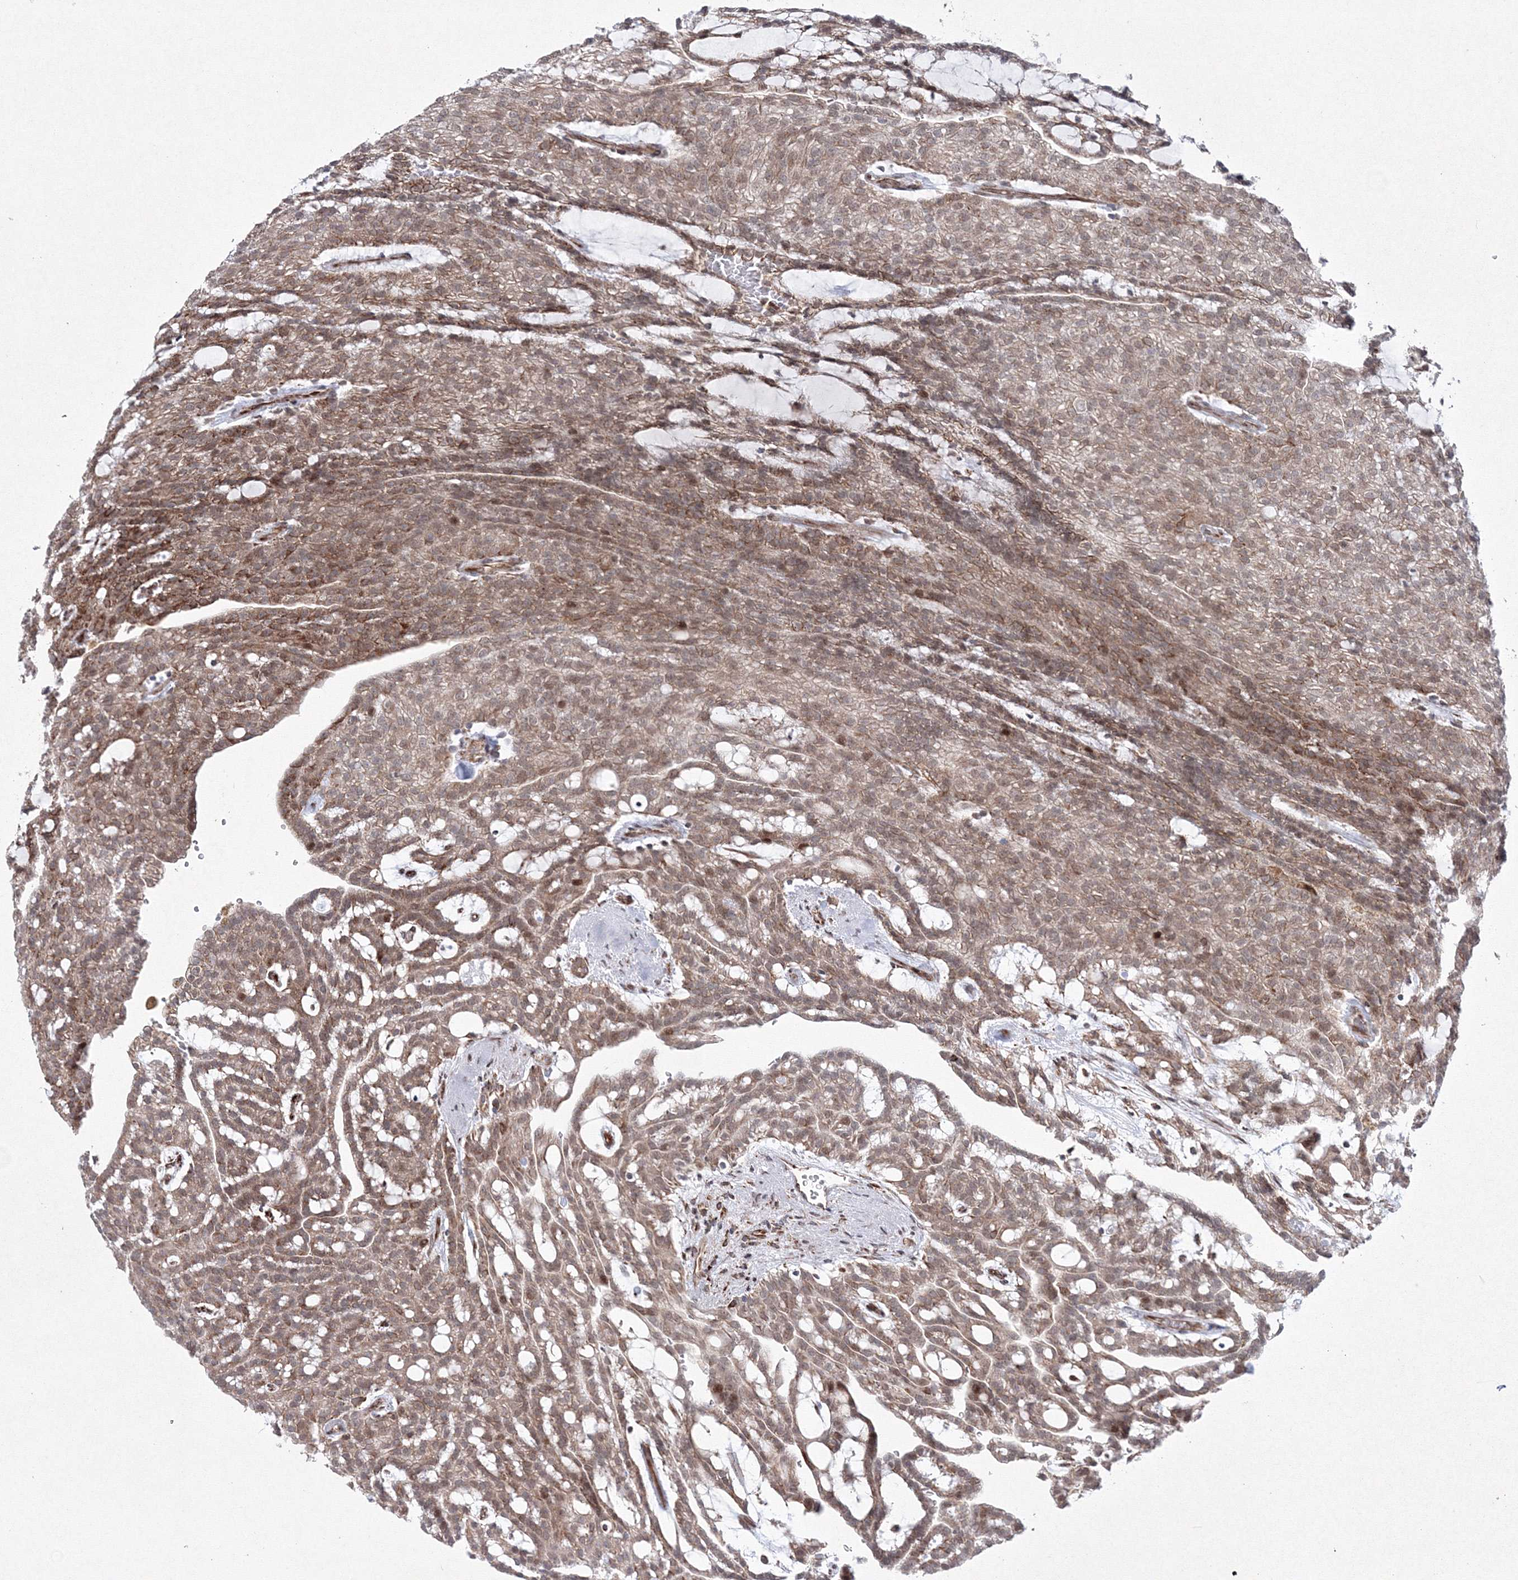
{"staining": {"intensity": "moderate", "quantity": ">75%", "location": "cytoplasmic/membranous,nuclear"}, "tissue": "renal cancer", "cell_type": "Tumor cells", "image_type": "cancer", "snomed": [{"axis": "morphology", "description": "Adenocarcinoma, NOS"}, {"axis": "topography", "description": "Kidney"}], "caption": "Tumor cells display medium levels of moderate cytoplasmic/membranous and nuclear staining in about >75% of cells in renal adenocarcinoma.", "gene": "EFCAB12", "patient": {"sex": "male", "age": 63}}